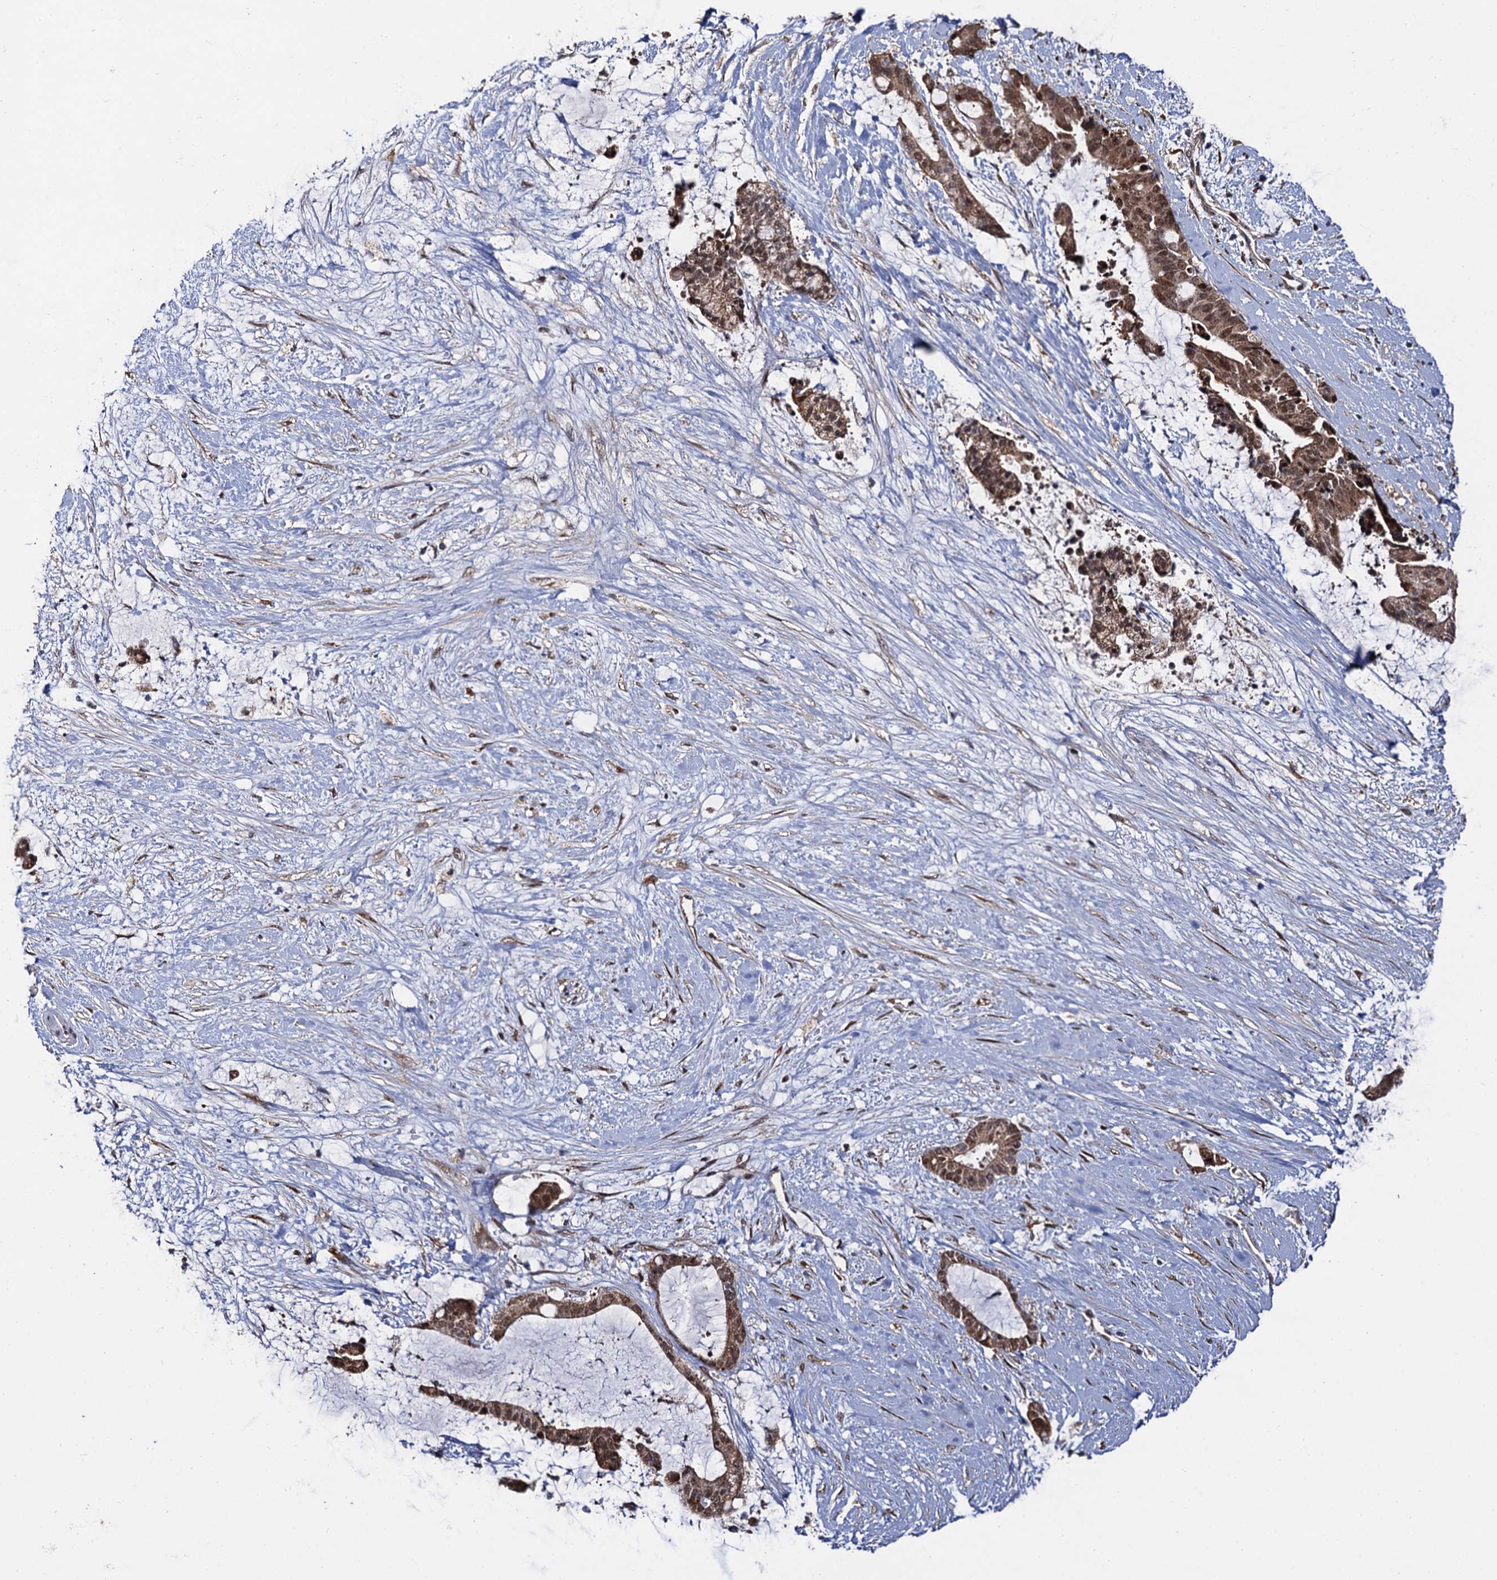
{"staining": {"intensity": "moderate", "quantity": ">75%", "location": "cytoplasmic/membranous,nuclear"}, "tissue": "liver cancer", "cell_type": "Tumor cells", "image_type": "cancer", "snomed": [{"axis": "morphology", "description": "Normal tissue, NOS"}, {"axis": "morphology", "description": "Cholangiocarcinoma"}, {"axis": "topography", "description": "Liver"}, {"axis": "topography", "description": "Peripheral nerve tissue"}], "caption": "Protein staining demonstrates moderate cytoplasmic/membranous and nuclear staining in about >75% of tumor cells in liver cancer (cholangiocarcinoma).", "gene": "LRRC63", "patient": {"sex": "female", "age": 73}}